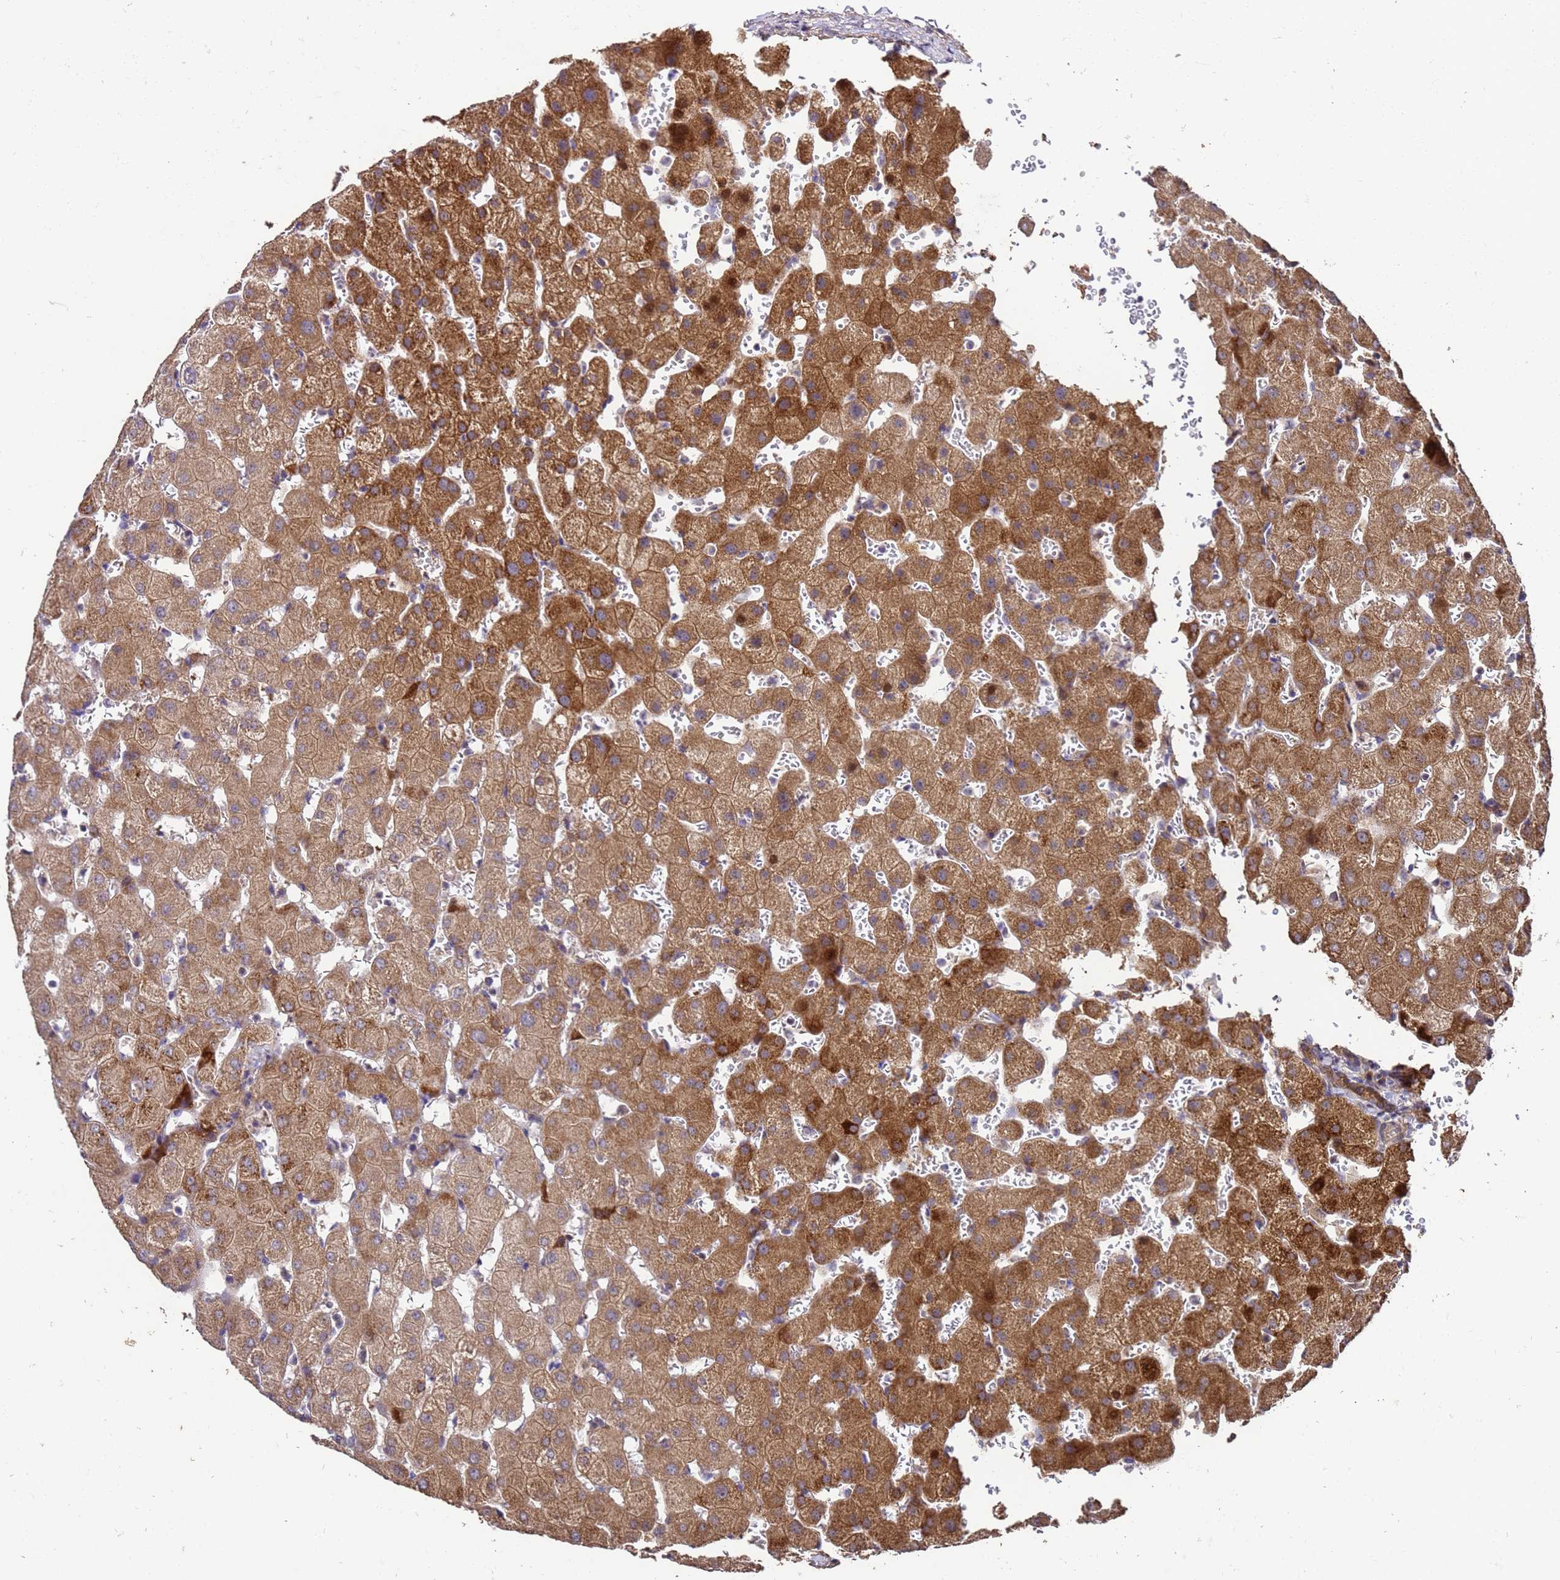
{"staining": {"intensity": "moderate", "quantity": ">75%", "location": "cytoplasmic/membranous"}, "tissue": "liver", "cell_type": "Cholangiocytes", "image_type": "normal", "snomed": [{"axis": "morphology", "description": "Normal tissue, NOS"}, {"axis": "topography", "description": "Liver"}], "caption": "A photomicrograph of human liver stained for a protein displays moderate cytoplasmic/membranous brown staining in cholangiocytes. (Brightfield microscopy of DAB IHC at high magnification).", "gene": "PRODH", "patient": {"sex": "female", "age": 63}}